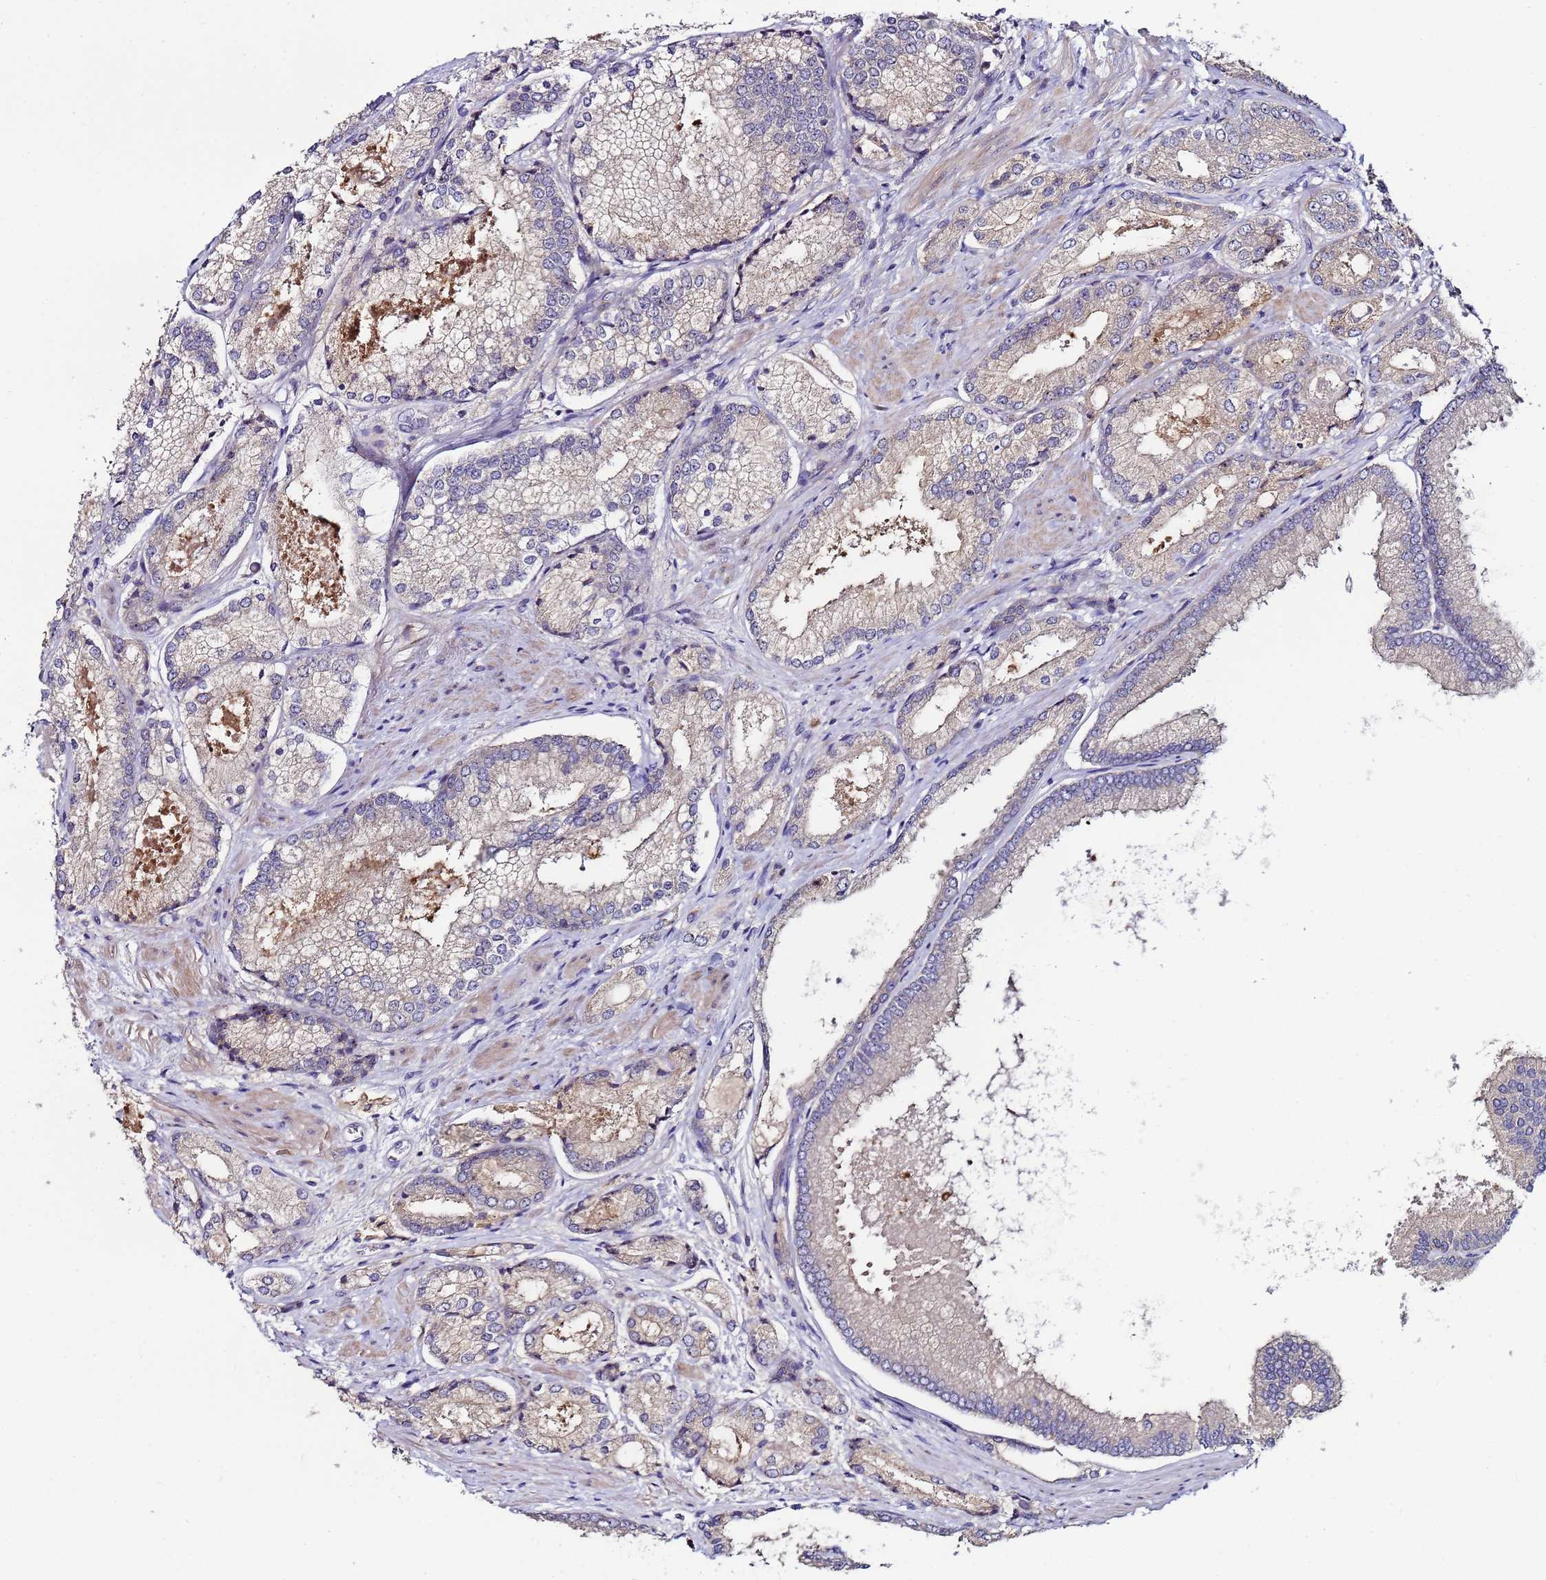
{"staining": {"intensity": "negative", "quantity": "none", "location": "none"}, "tissue": "prostate cancer", "cell_type": "Tumor cells", "image_type": "cancer", "snomed": [{"axis": "morphology", "description": "Adenocarcinoma, Low grade"}, {"axis": "topography", "description": "Prostate"}], "caption": "The micrograph displays no significant staining in tumor cells of prostate cancer (adenocarcinoma (low-grade)).", "gene": "KRI1", "patient": {"sex": "male", "age": 74}}